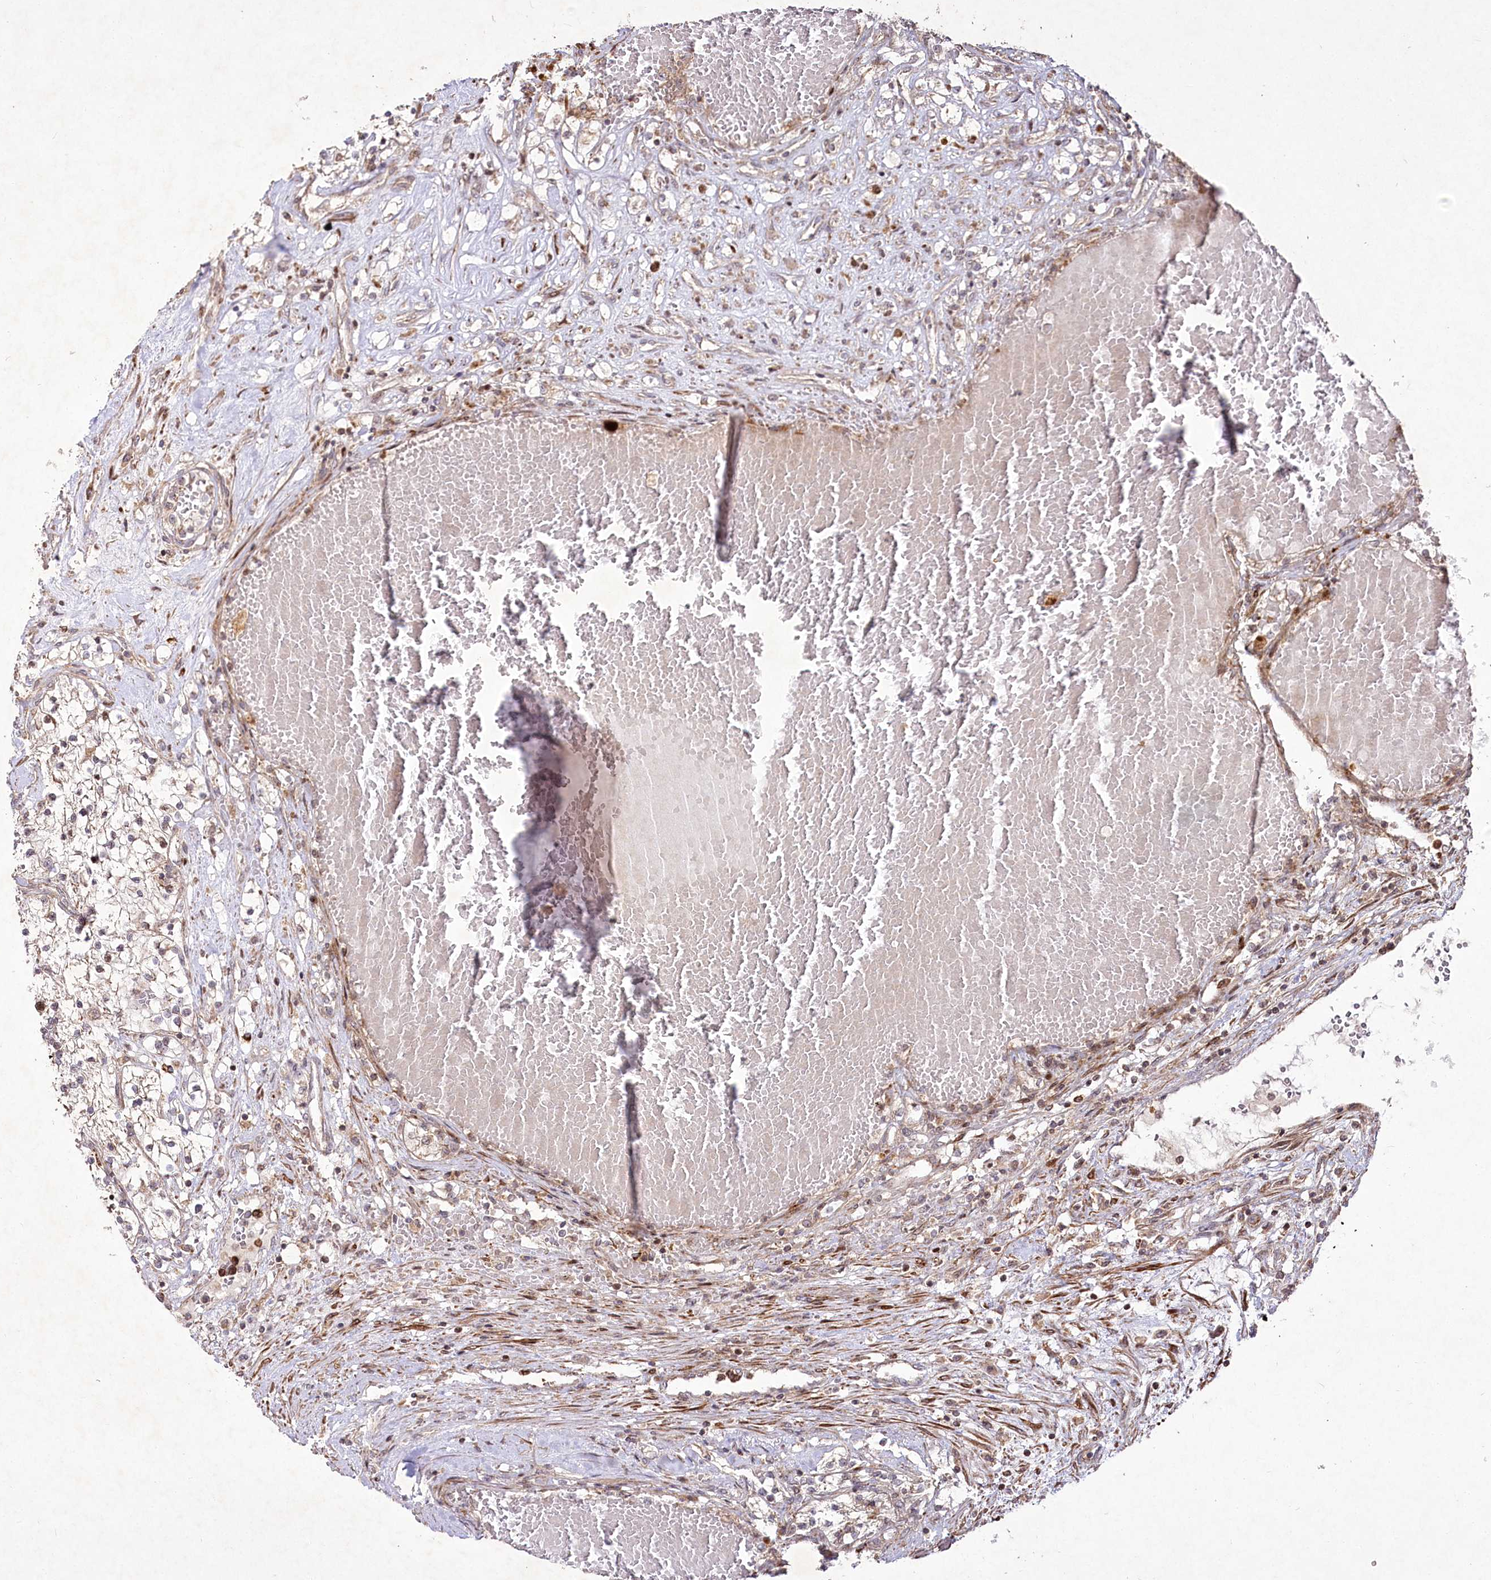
{"staining": {"intensity": "moderate", "quantity": ">75%", "location": "cytoplasmic/membranous"}, "tissue": "renal cancer", "cell_type": "Tumor cells", "image_type": "cancer", "snomed": [{"axis": "morphology", "description": "Normal tissue, NOS"}, {"axis": "morphology", "description": "Adenocarcinoma, NOS"}, {"axis": "topography", "description": "Kidney"}], "caption": "Adenocarcinoma (renal) stained for a protein (brown) shows moderate cytoplasmic/membranous positive expression in about >75% of tumor cells.", "gene": "PSTK", "patient": {"sex": "male", "age": 68}}